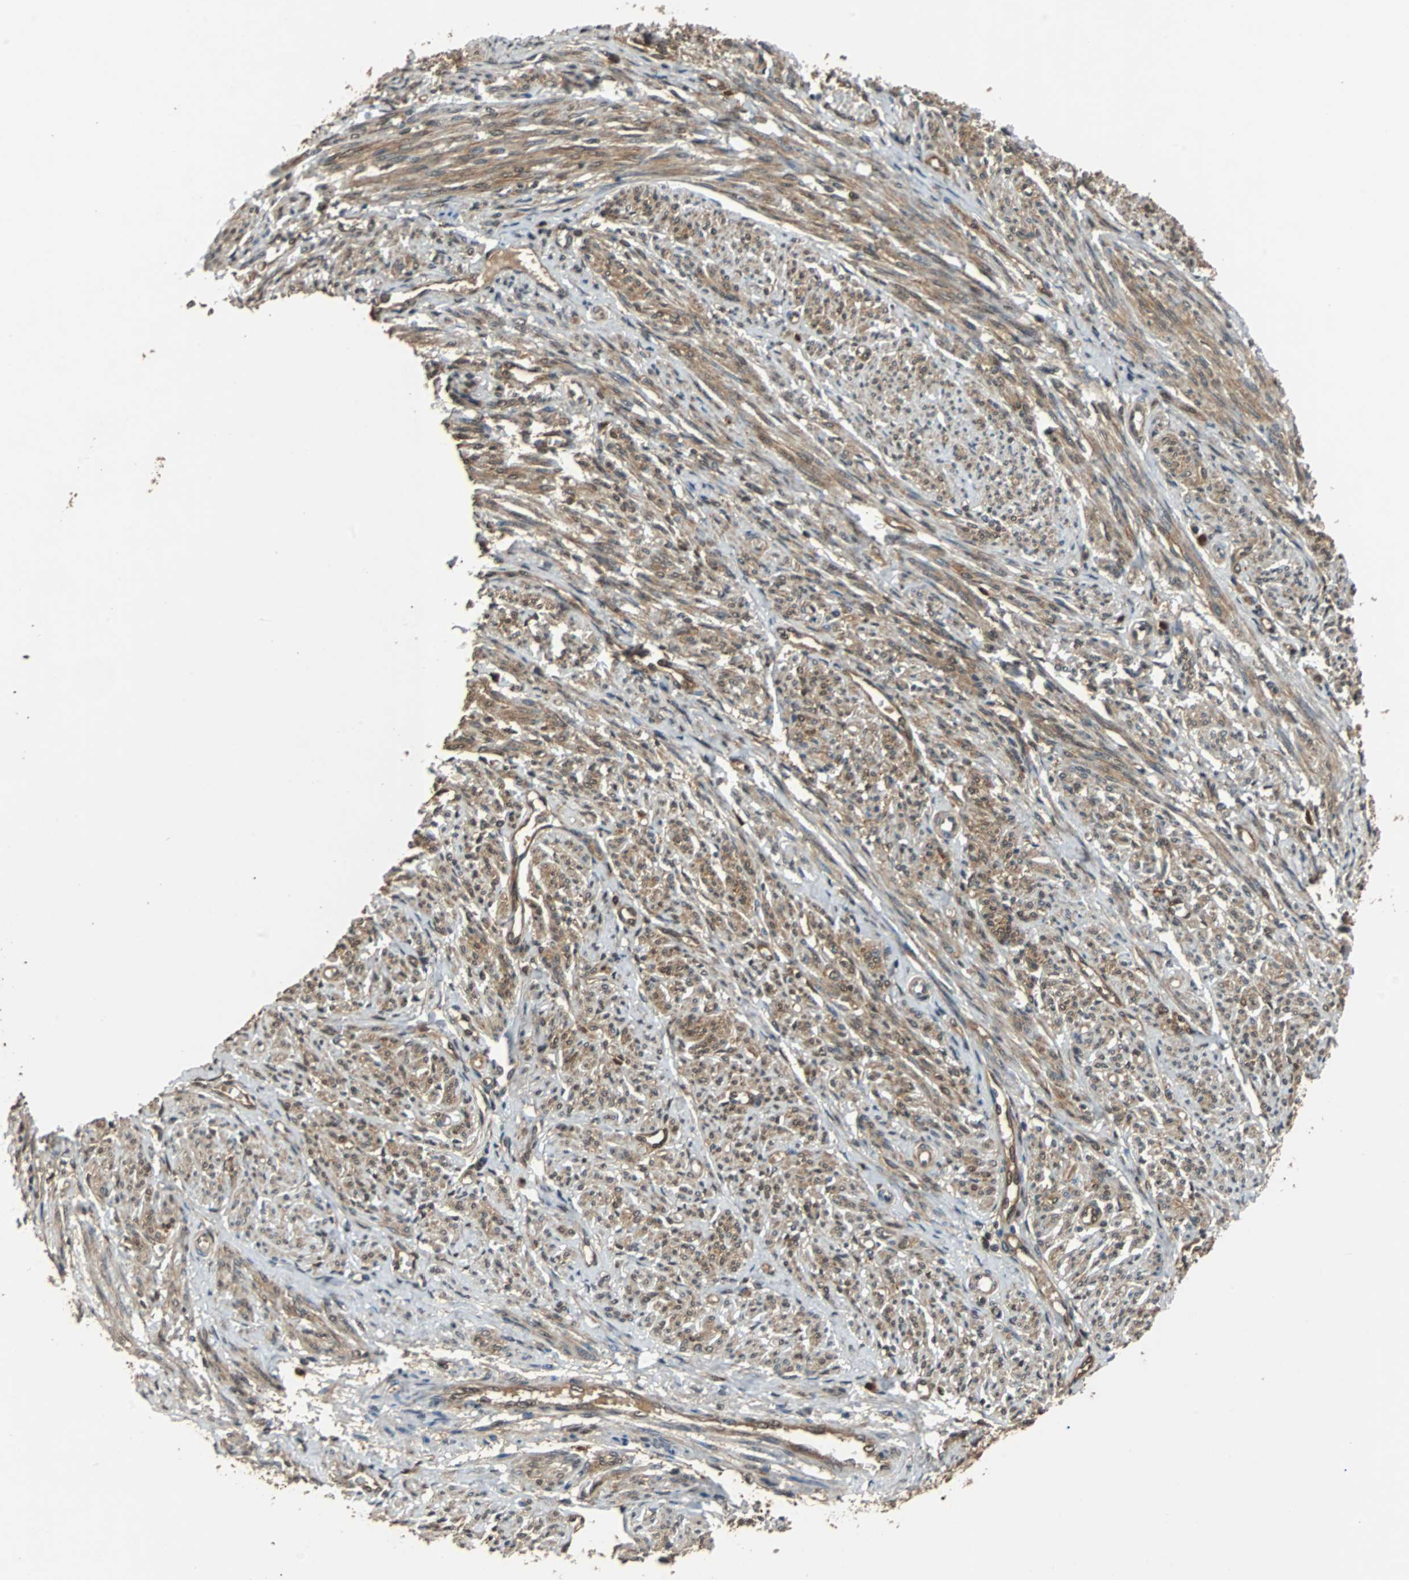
{"staining": {"intensity": "moderate", "quantity": ">75%", "location": "cytoplasmic/membranous,nuclear"}, "tissue": "smooth muscle", "cell_type": "Smooth muscle cells", "image_type": "normal", "snomed": [{"axis": "morphology", "description": "Normal tissue, NOS"}, {"axis": "topography", "description": "Smooth muscle"}], "caption": "Immunohistochemical staining of normal smooth muscle reveals moderate cytoplasmic/membranous,nuclear protein positivity in about >75% of smooth muscle cells.", "gene": "PRDX6", "patient": {"sex": "female", "age": 65}}